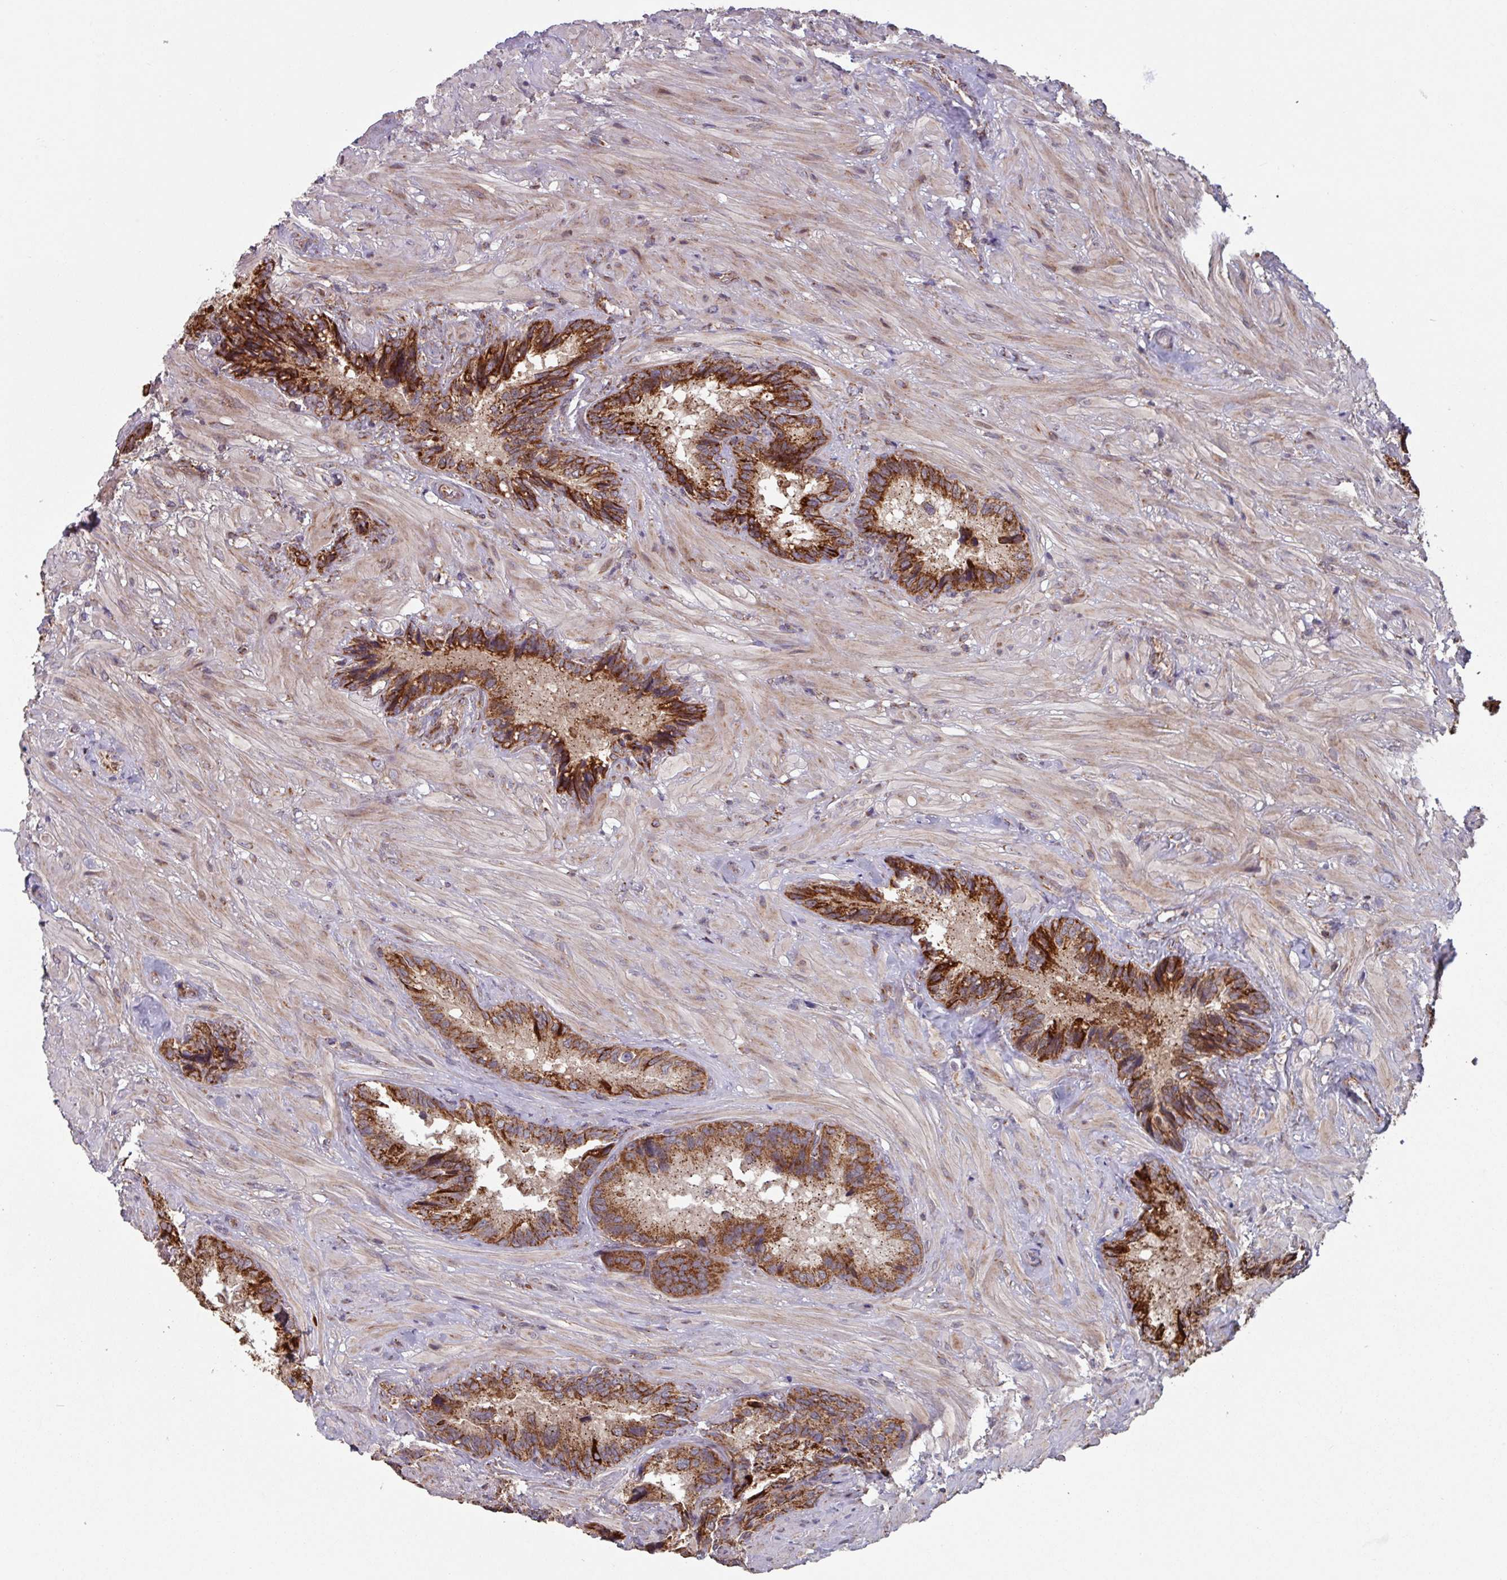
{"staining": {"intensity": "strong", "quantity": ">75%", "location": "cytoplasmic/membranous"}, "tissue": "seminal vesicle", "cell_type": "Glandular cells", "image_type": "normal", "snomed": [{"axis": "morphology", "description": "Normal tissue, NOS"}, {"axis": "topography", "description": "Seminal veicle"}], "caption": "Brown immunohistochemical staining in benign human seminal vesicle shows strong cytoplasmic/membranous staining in about >75% of glandular cells.", "gene": "COX7C", "patient": {"sex": "male", "age": 62}}